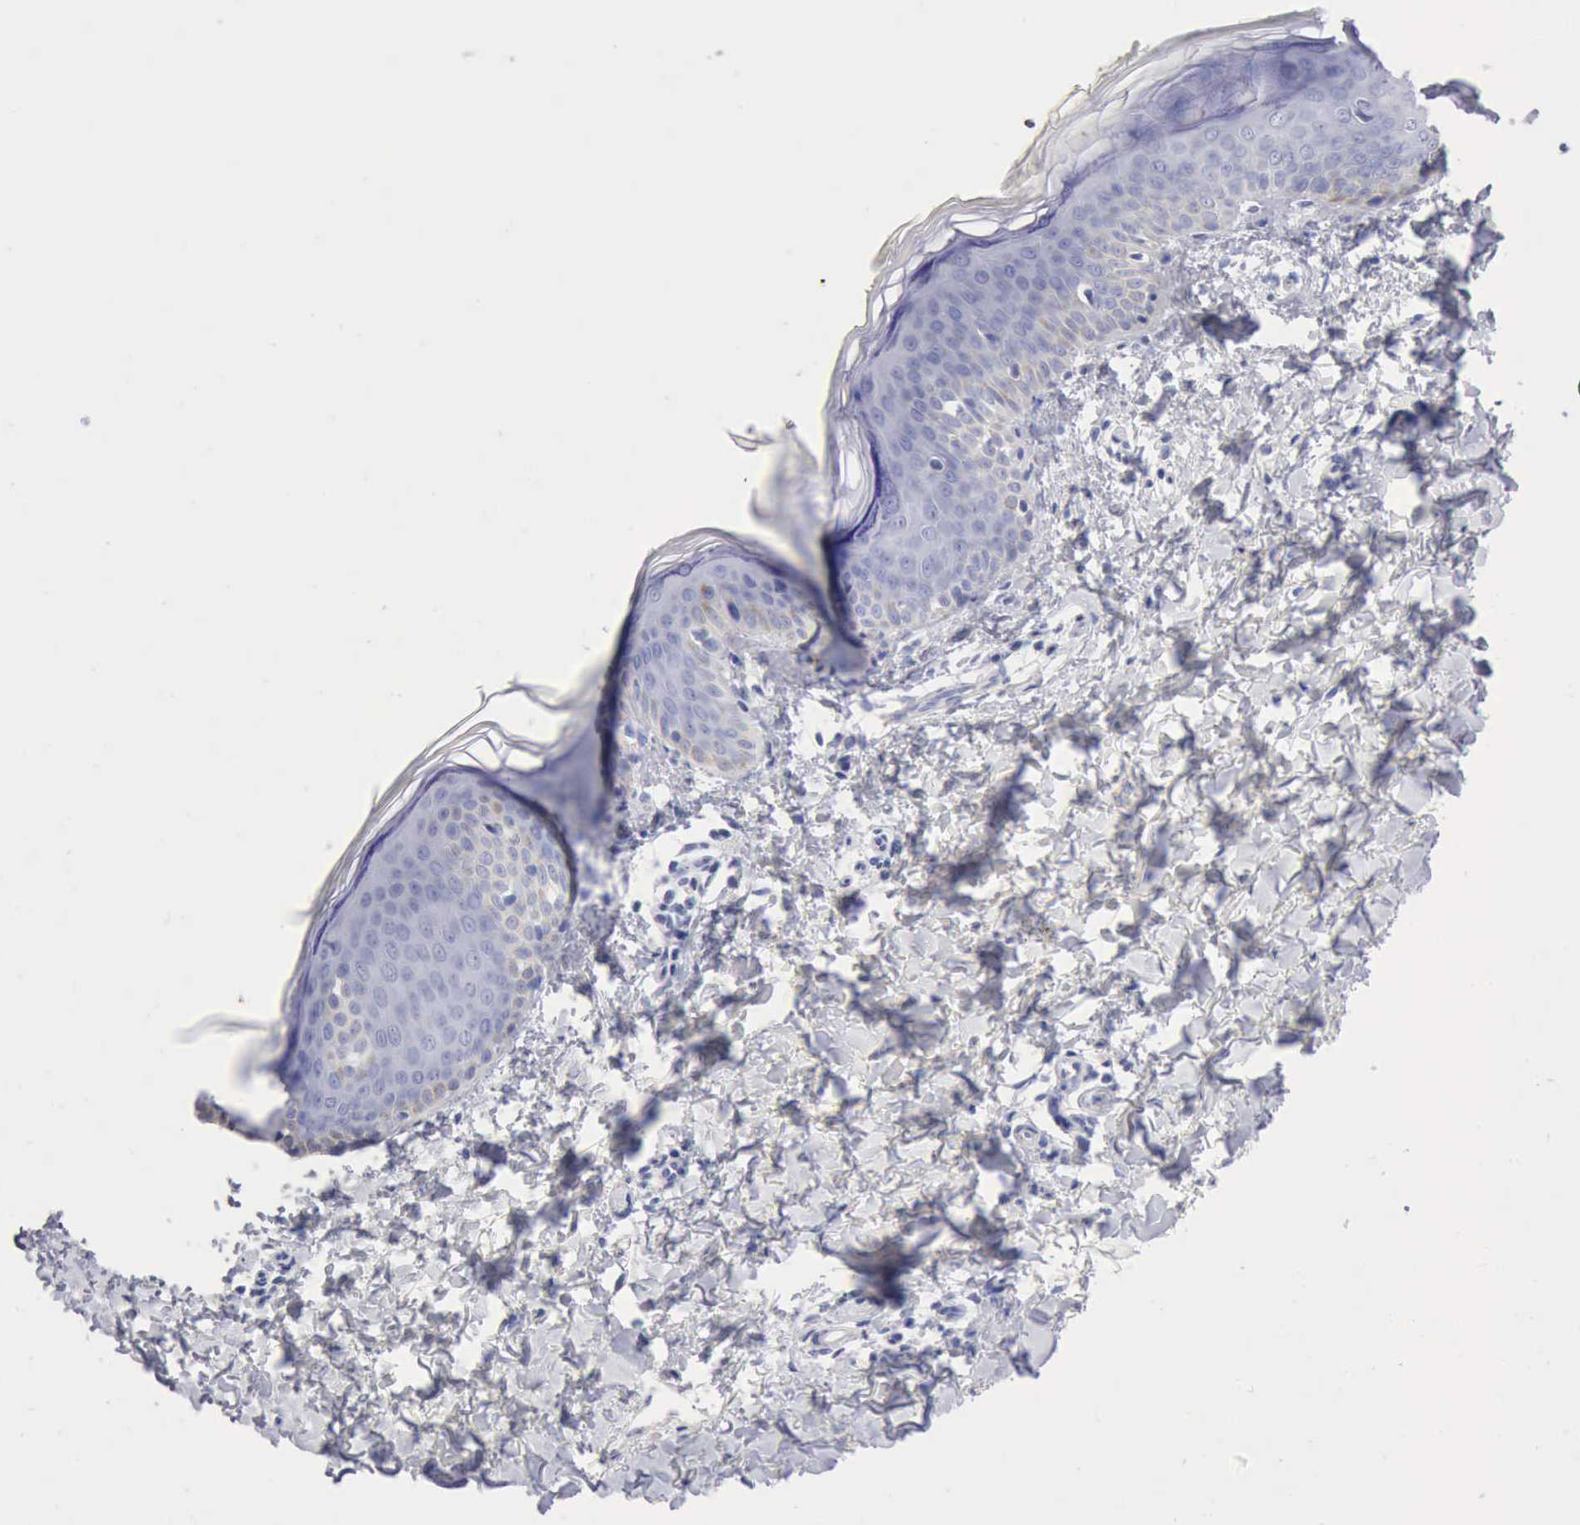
{"staining": {"intensity": "negative", "quantity": "none", "location": "none"}, "tissue": "skin", "cell_type": "Fibroblasts", "image_type": "normal", "snomed": [{"axis": "morphology", "description": "Normal tissue, NOS"}, {"axis": "topography", "description": "Skin"}], "caption": "High power microscopy image of an IHC photomicrograph of unremarkable skin, revealing no significant expression in fibroblasts.", "gene": "ANGEL1", "patient": {"sex": "female", "age": 4}}